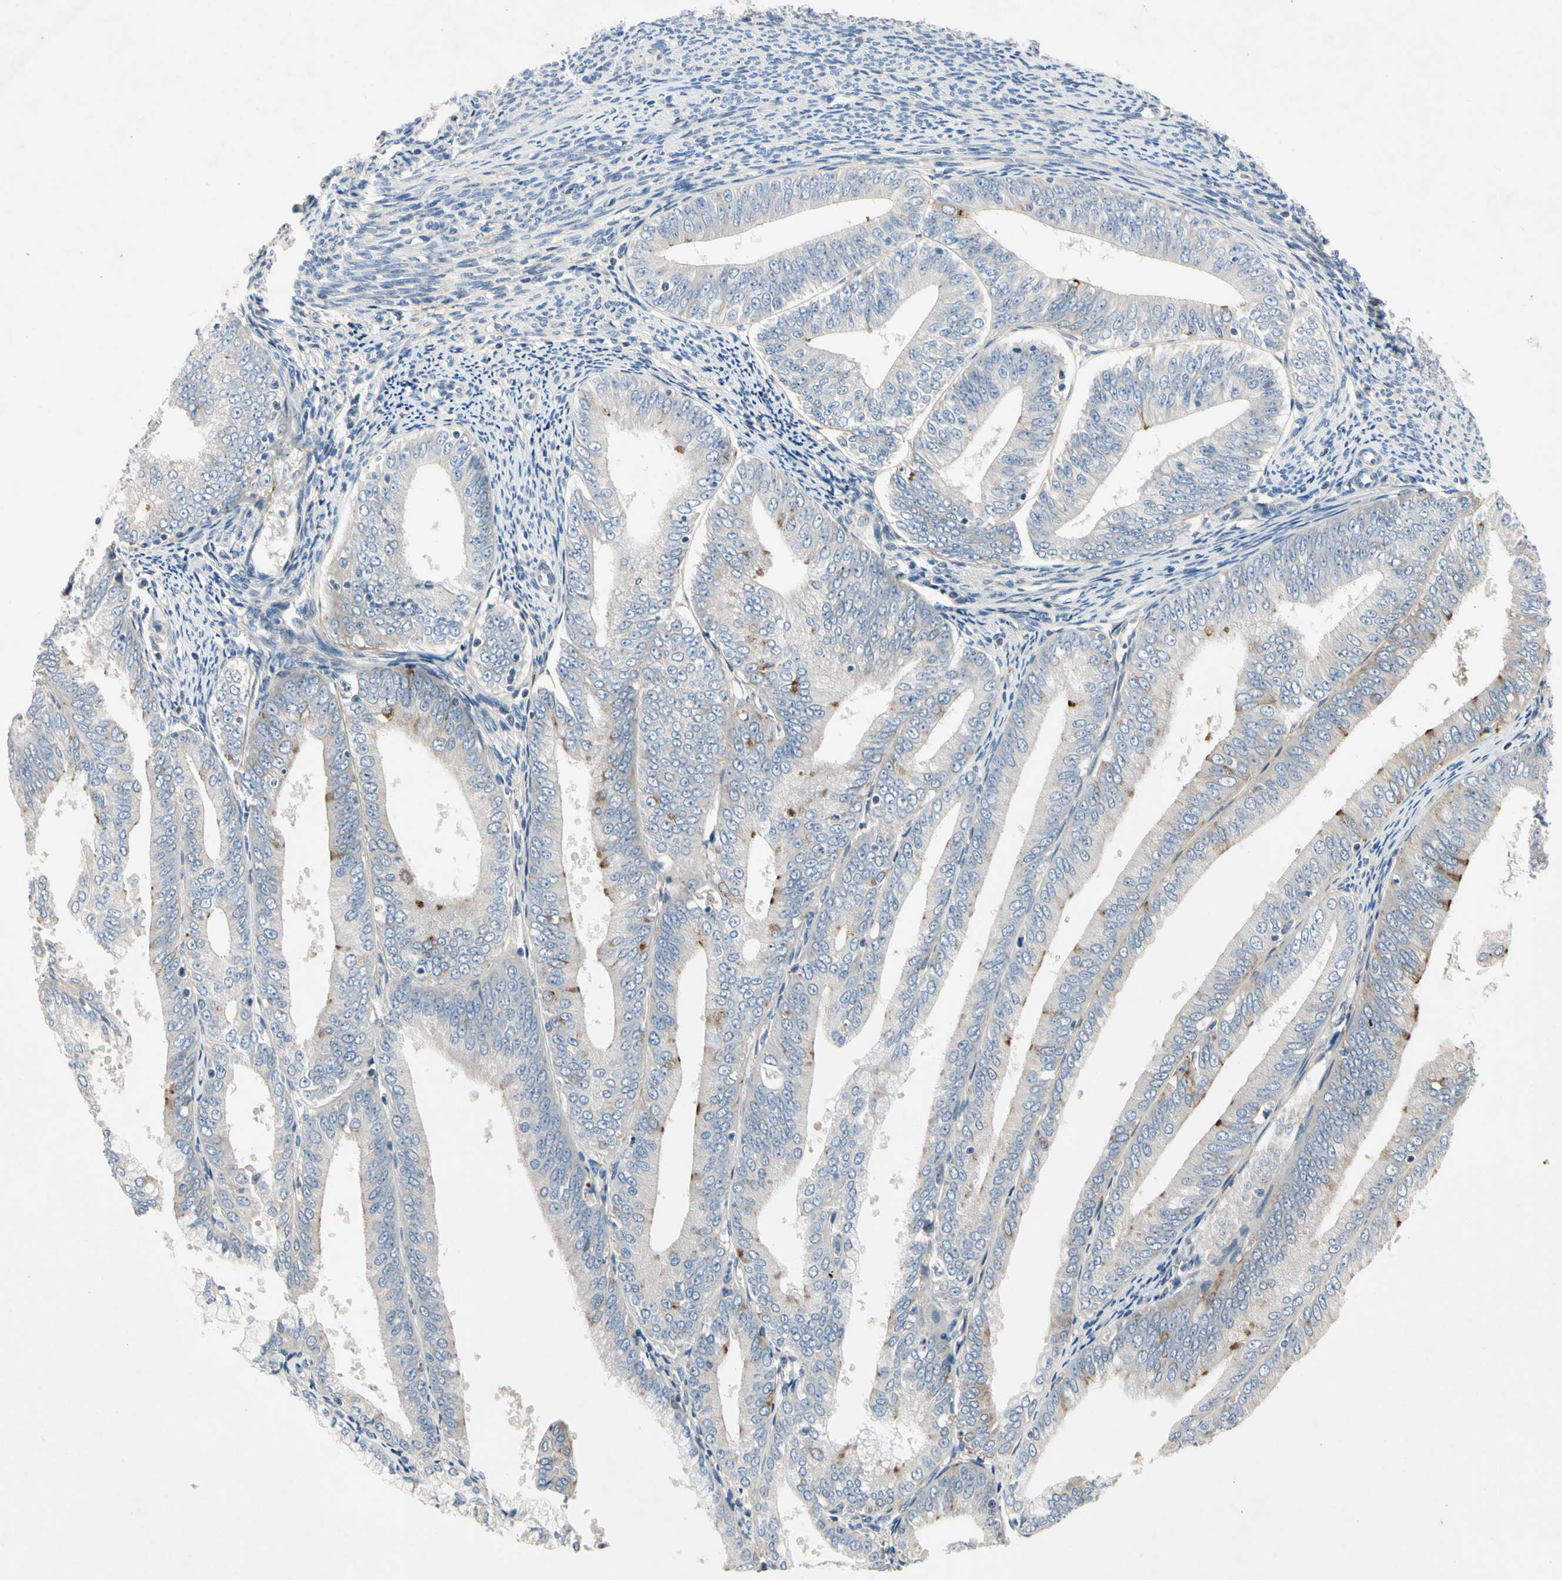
{"staining": {"intensity": "moderate", "quantity": "<25%", "location": "cytoplasmic/membranous"}, "tissue": "endometrial cancer", "cell_type": "Tumor cells", "image_type": "cancer", "snomed": [{"axis": "morphology", "description": "Adenocarcinoma, NOS"}, {"axis": "topography", "description": "Endometrium"}], "caption": "Endometrial cancer was stained to show a protein in brown. There is low levels of moderate cytoplasmic/membranous expression in about <25% of tumor cells.", "gene": "GAS6", "patient": {"sex": "female", "age": 63}}